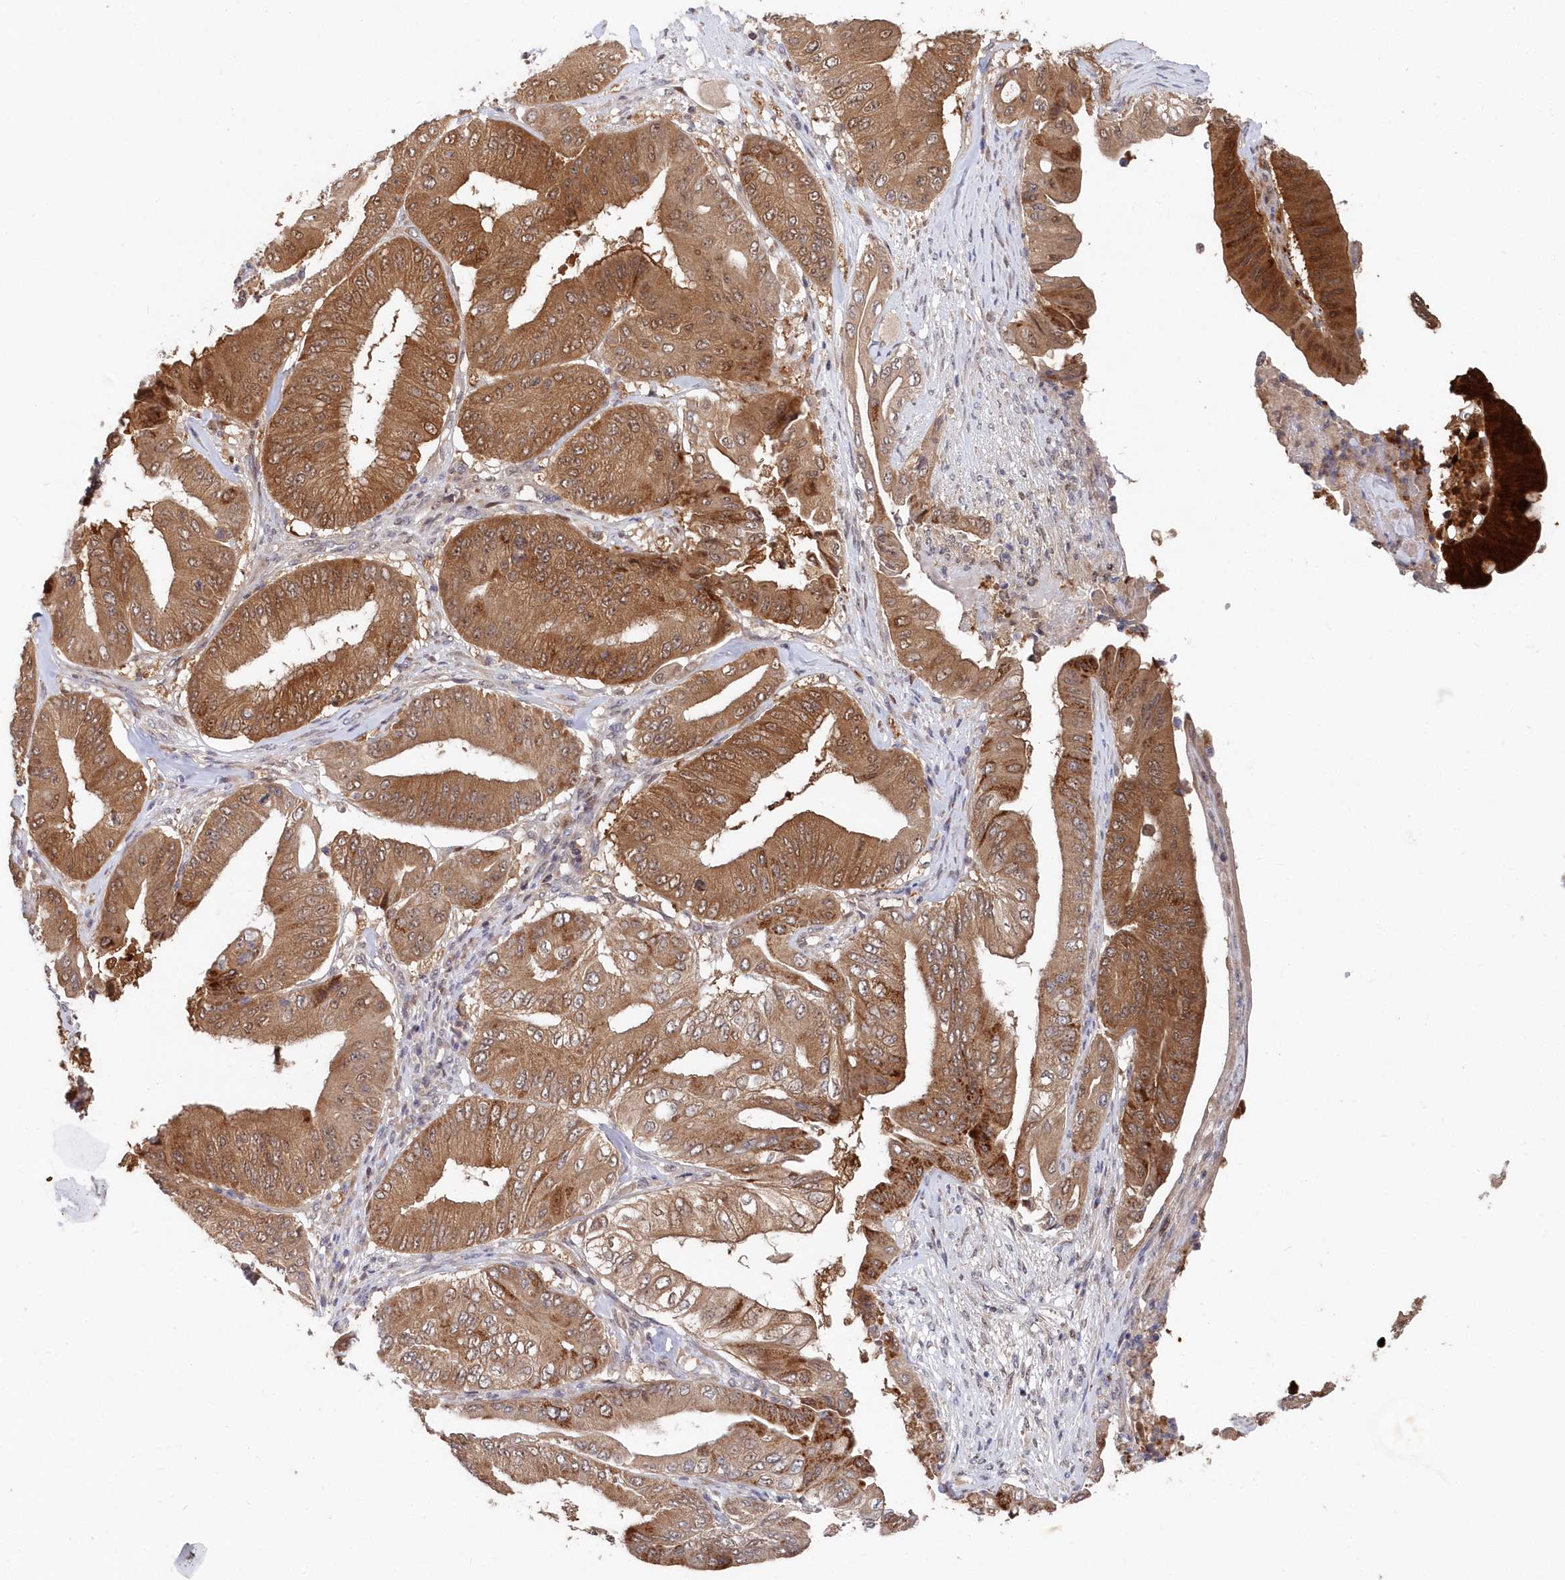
{"staining": {"intensity": "moderate", "quantity": ">75%", "location": "cytoplasmic/membranous,nuclear"}, "tissue": "pancreatic cancer", "cell_type": "Tumor cells", "image_type": "cancer", "snomed": [{"axis": "morphology", "description": "Adenocarcinoma, NOS"}, {"axis": "topography", "description": "Pancreas"}], "caption": "Immunohistochemistry (DAB) staining of human adenocarcinoma (pancreatic) shows moderate cytoplasmic/membranous and nuclear protein positivity in approximately >75% of tumor cells. (DAB IHC, brown staining for protein, blue staining for nuclei).", "gene": "ABHD14B", "patient": {"sex": "female", "age": 77}}